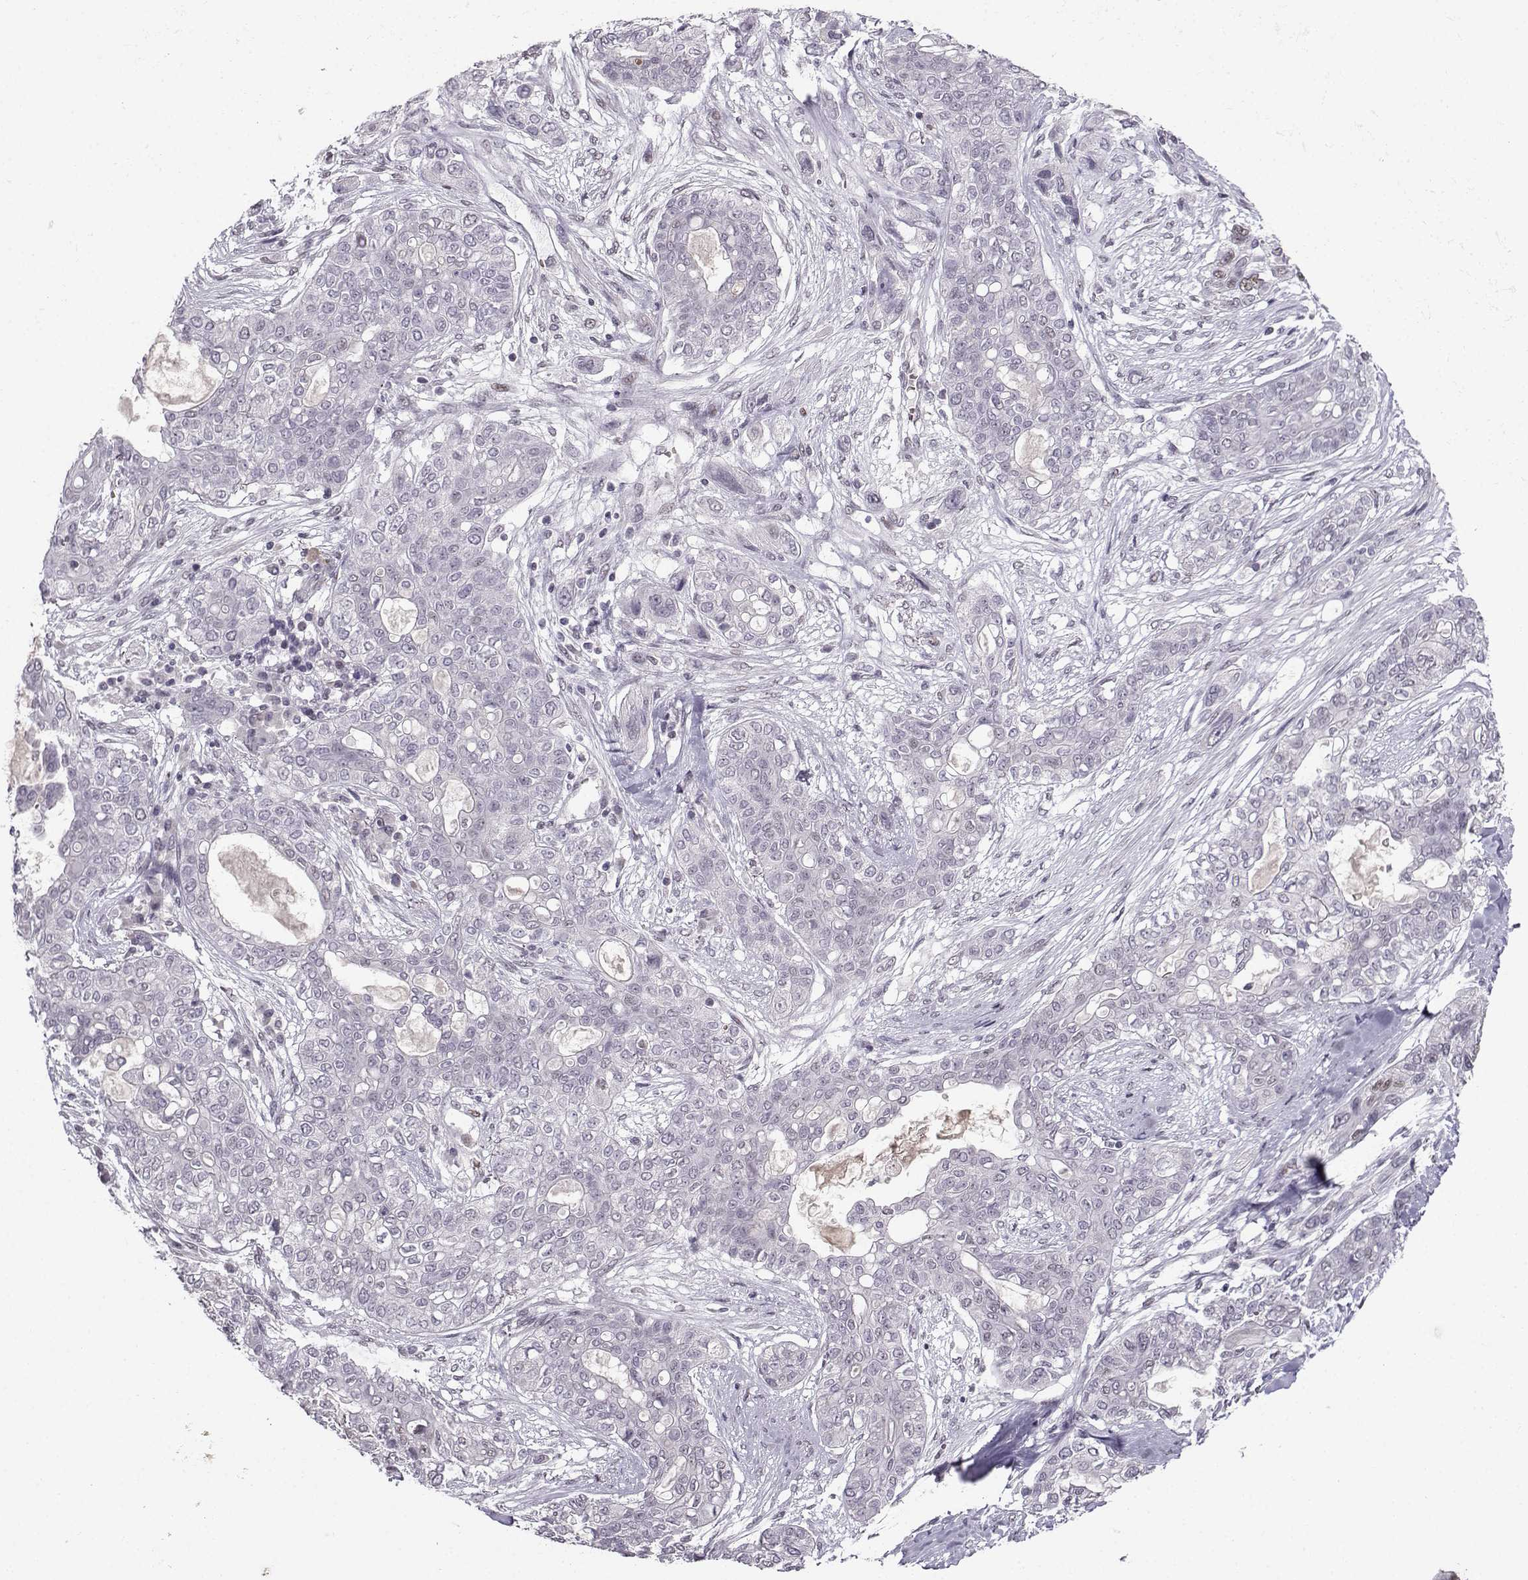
{"staining": {"intensity": "negative", "quantity": "none", "location": "none"}, "tissue": "lung cancer", "cell_type": "Tumor cells", "image_type": "cancer", "snomed": [{"axis": "morphology", "description": "Squamous cell carcinoma, NOS"}, {"axis": "topography", "description": "Lung"}], "caption": "A histopathology image of human lung cancer is negative for staining in tumor cells. Brightfield microscopy of IHC stained with DAB (brown) and hematoxylin (blue), captured at high magnification.", "gene": "LIN28A", "patient": {"sex": "female", "age": 70}}